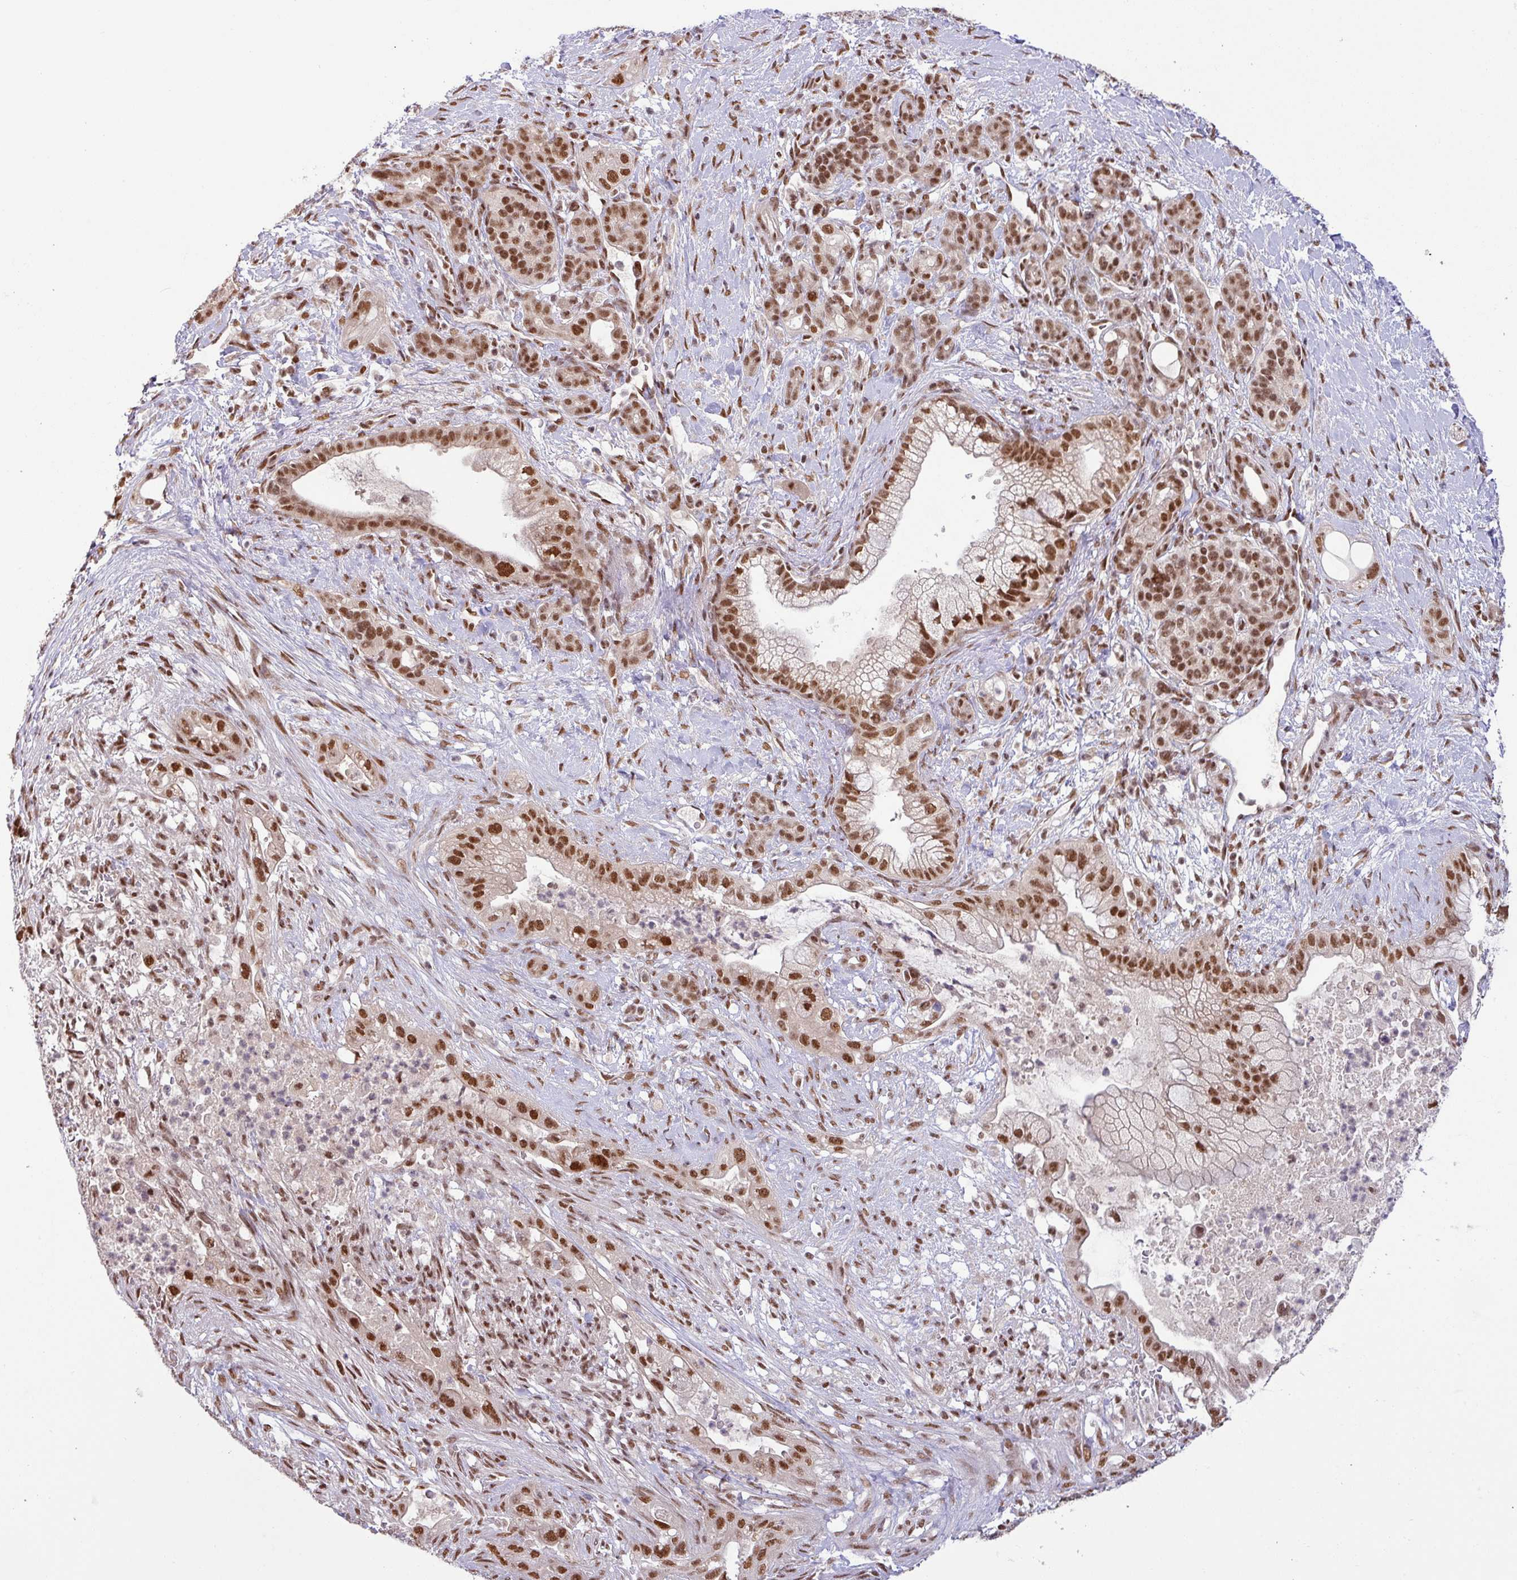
{"staining": {"intensity": "strong", "quantity": ">75%", "location": "nuclear"}, "tissue": "pancreatic cancer", "cell_type": "Tumor cells", "image_type": "cancer", "snomed": [{"axis": "morphology", "description": "Adenocarcinoma, NOS"}, {"axis": "topography", "description": "Pancreas"}], "caption": "Protein staining by IHC reveals strong nuclear expression in about >75% of tumor cells in pancreatic cancer.", "gene": "SRSF2", "patient": {"sex": "male", "age": 44}}